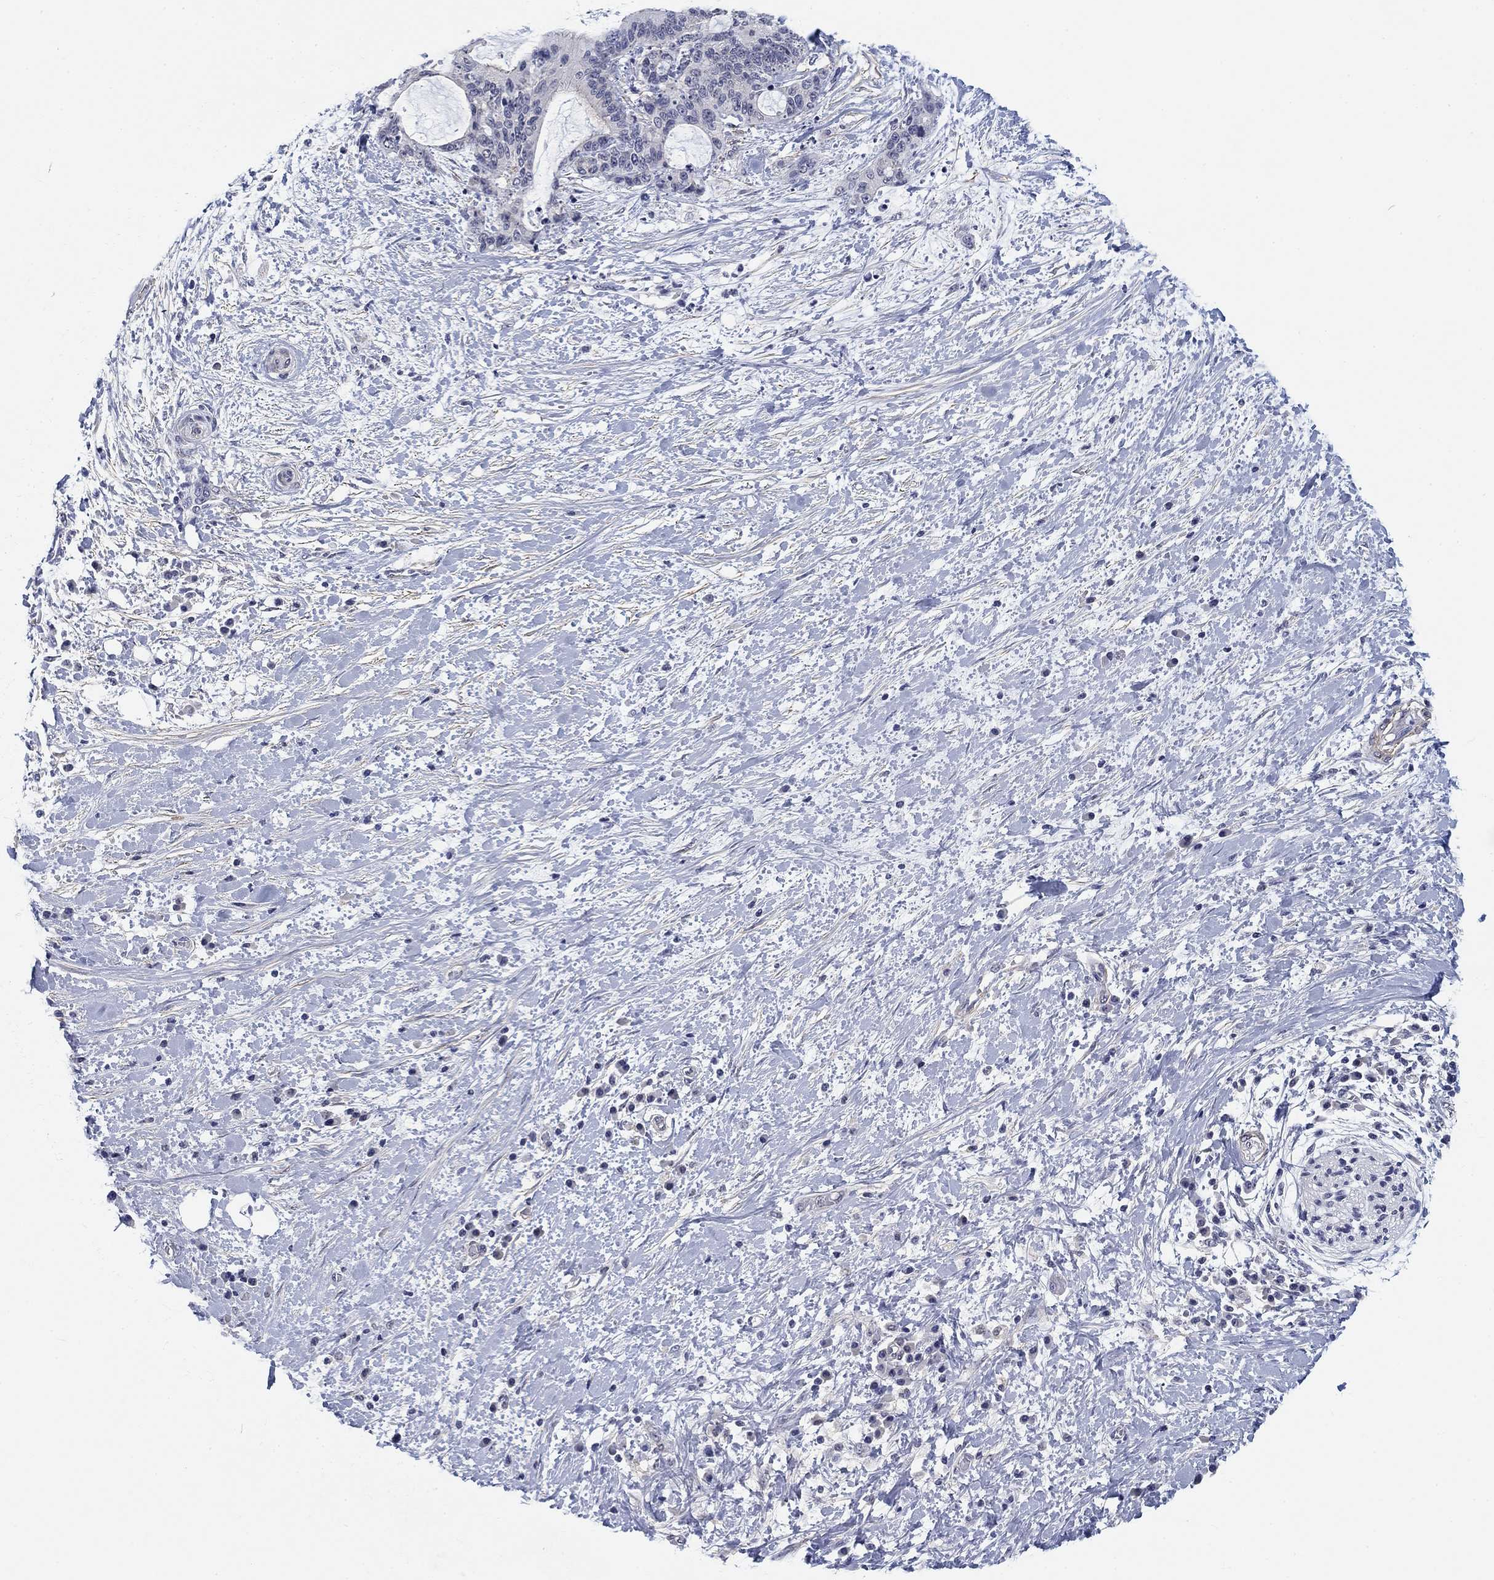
{"staining": {"intensity": "negative", "quantity": "none", "location": "none"}, "tissue": "liver cancer", "cell_type": "Tumor cells", "image_type": "cancer", "snomed": [{"axis": "morphology", "description": "Cholangiocarcinoma"}, {"axis": "topography", "description": "Liver"}], "caption": "This is an immunohistochemistry photomicrograph of liver cancer (cholangiocarcinoma). There is no staining in tumor cells.", "gene": "OTUB2", "patient": {"sex": "female", "age": 73}}